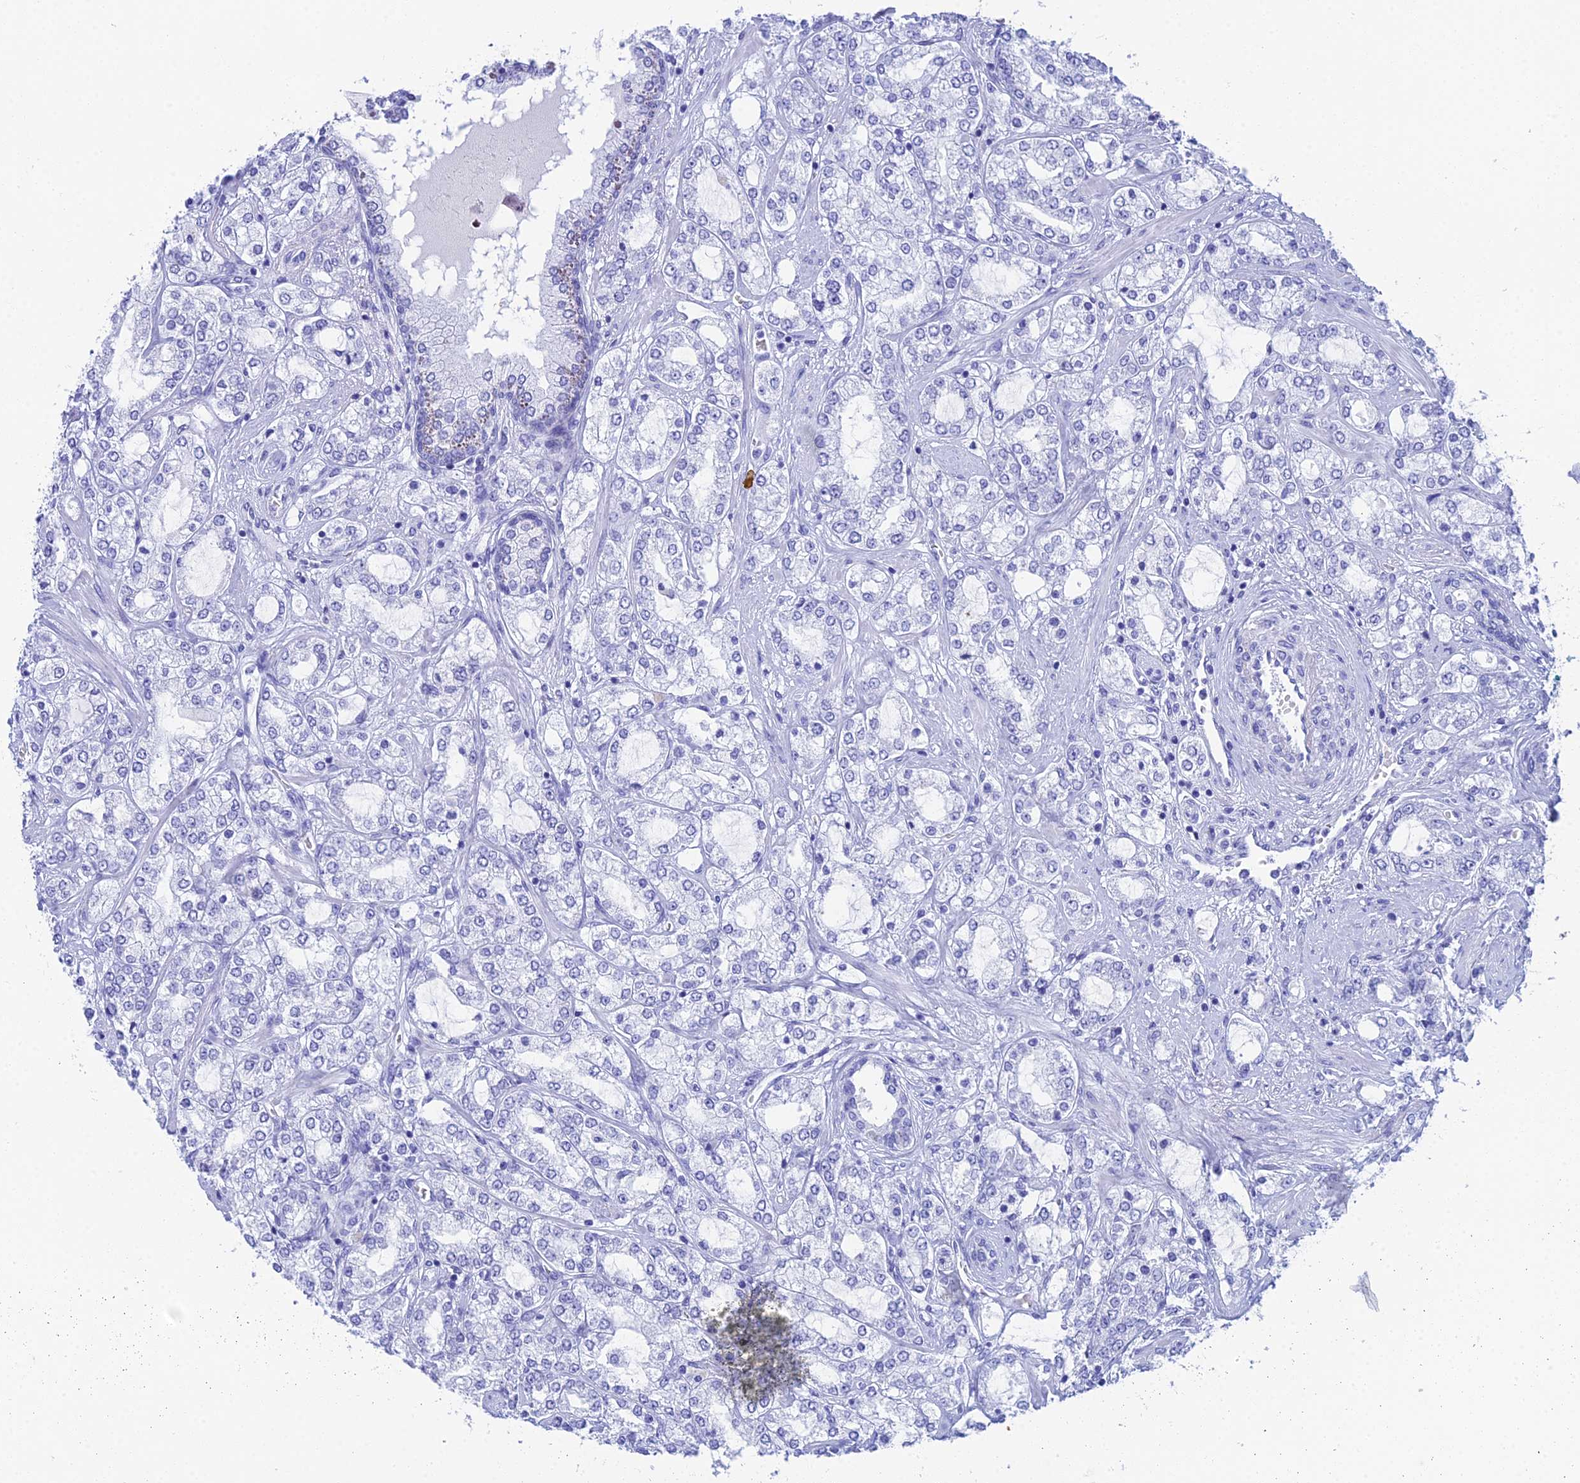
{"staining": {"intensity": "negative", "quantity": "none", "location": "none"}, "tissue": "prostate cancer", "cell_type": "Tumor cells", "image_type": "cancer", "snomed": [{"axis": "morphology", "description": "Adenocarcinoma, High grade"}, {"axis": "topography", "description": "Prostate"}], "caption": "DAB (3,3'-diaminobenzidine) immunohistochemical staining of prostate adenocarcinoma (high-grade) shows no significant expression in tumor cells. The staining is performed using DAB (3,3'-diaminobenzidine) brown chromogen with nuclei counter-stained in using hematoxylin.", "gene": "REG1A", "patient": {"sex": "male", "age": 64}}